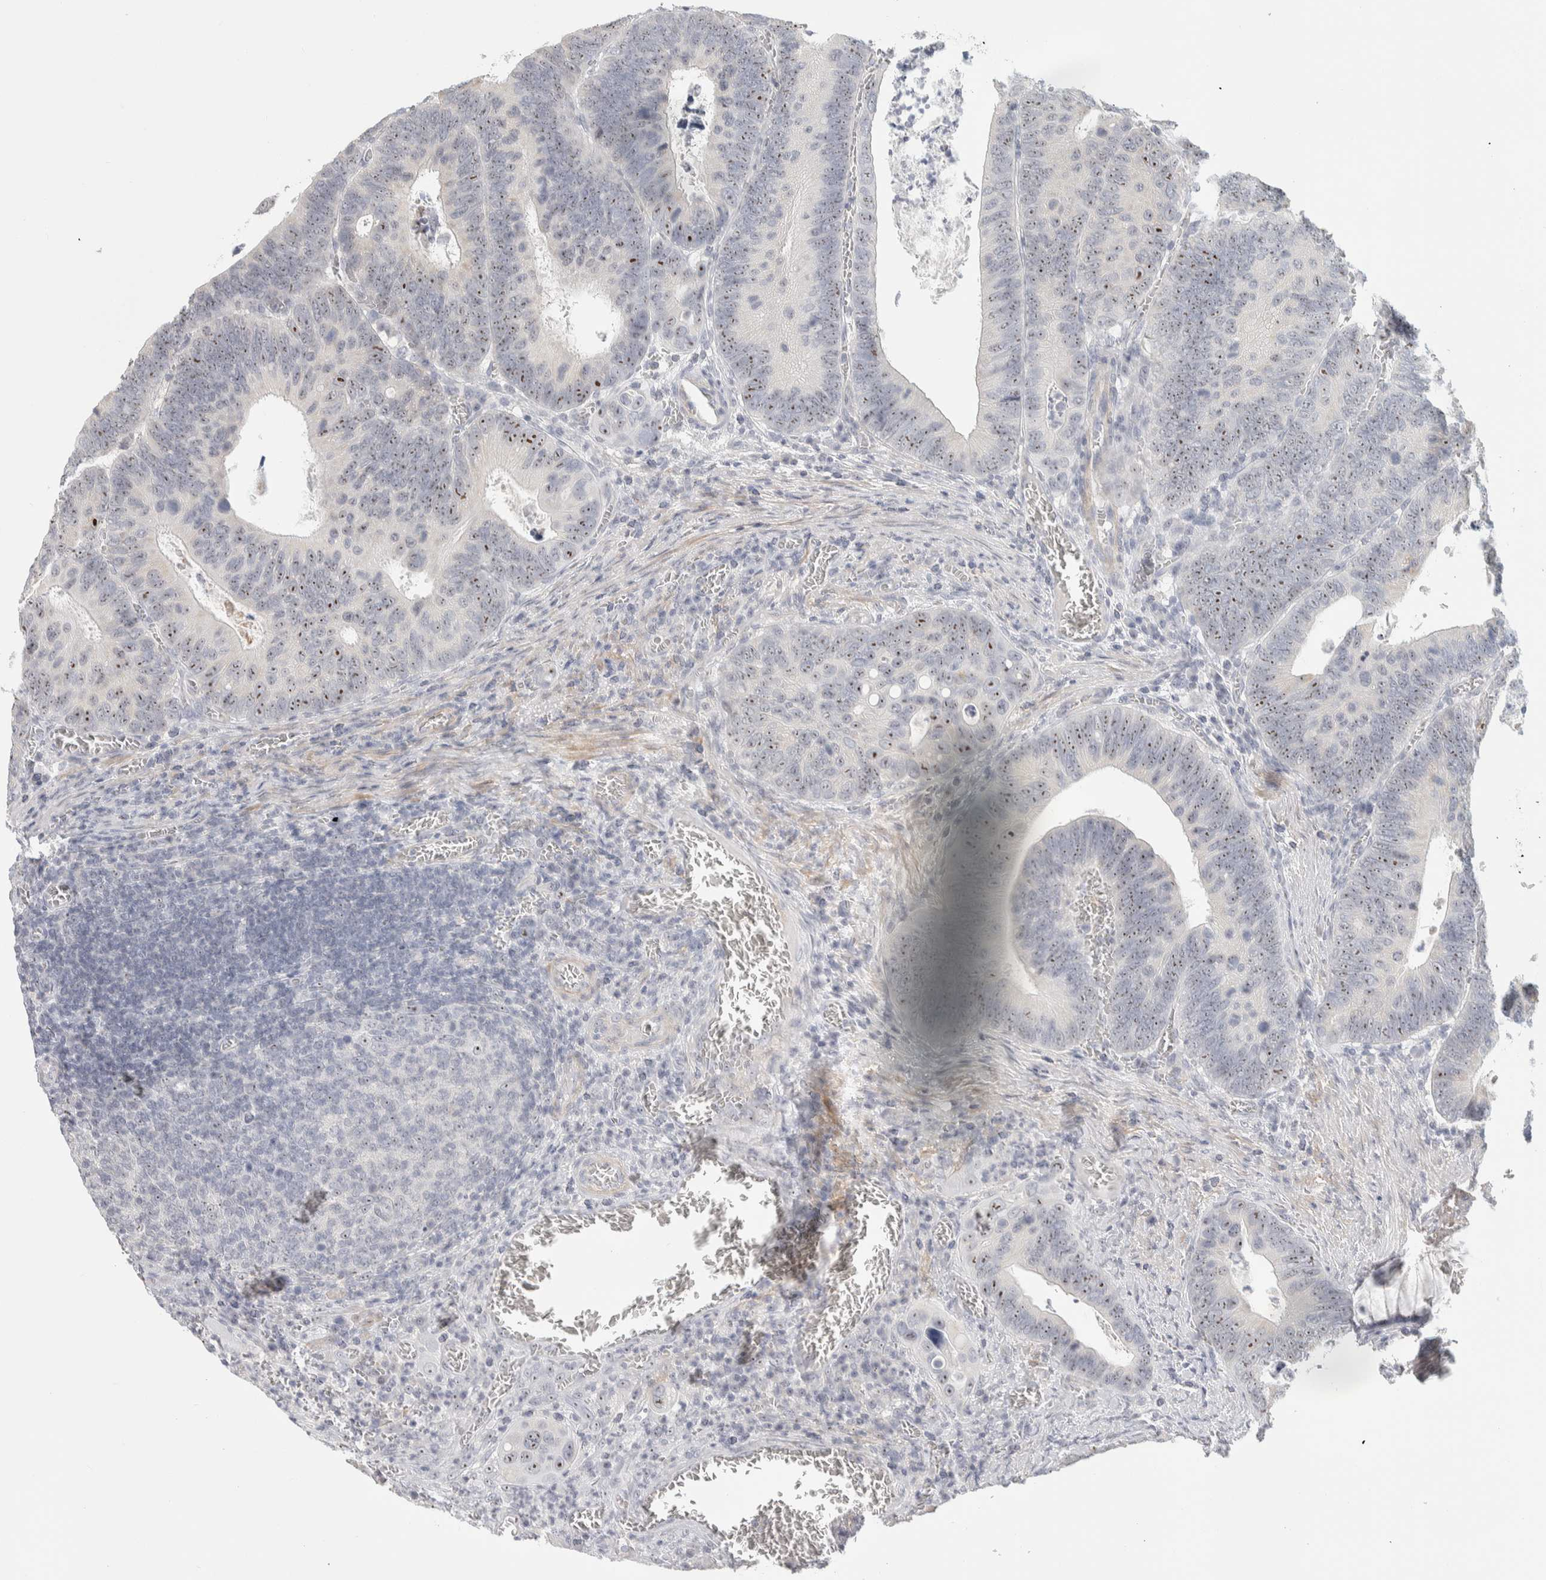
{"staining": {"intensity": "moderate", "quantity": ">75%", "location": "nuclear"}, "tissue": "colorectal cancer", "cell_type": "Tumor cells", "image_type": "cancer", "snomed": [{"axis": "morphology", "description": "Inflammation, NOS"}, {"axis": "morphology", "description": "Adenocarcinoma, NOS"}, {"axis": "topography", "description": "Colon"}], "caption": "Immunohistochemistry (IHC) histopathology image of human colorectal cancer (adenocarcinoma) stained for a protein (brown), which shows medium levels of moderate nuclear positivity in about >75% of tumor cells.", "gene": "DCXR", "patient": {"sex": "male", "age": 72}}